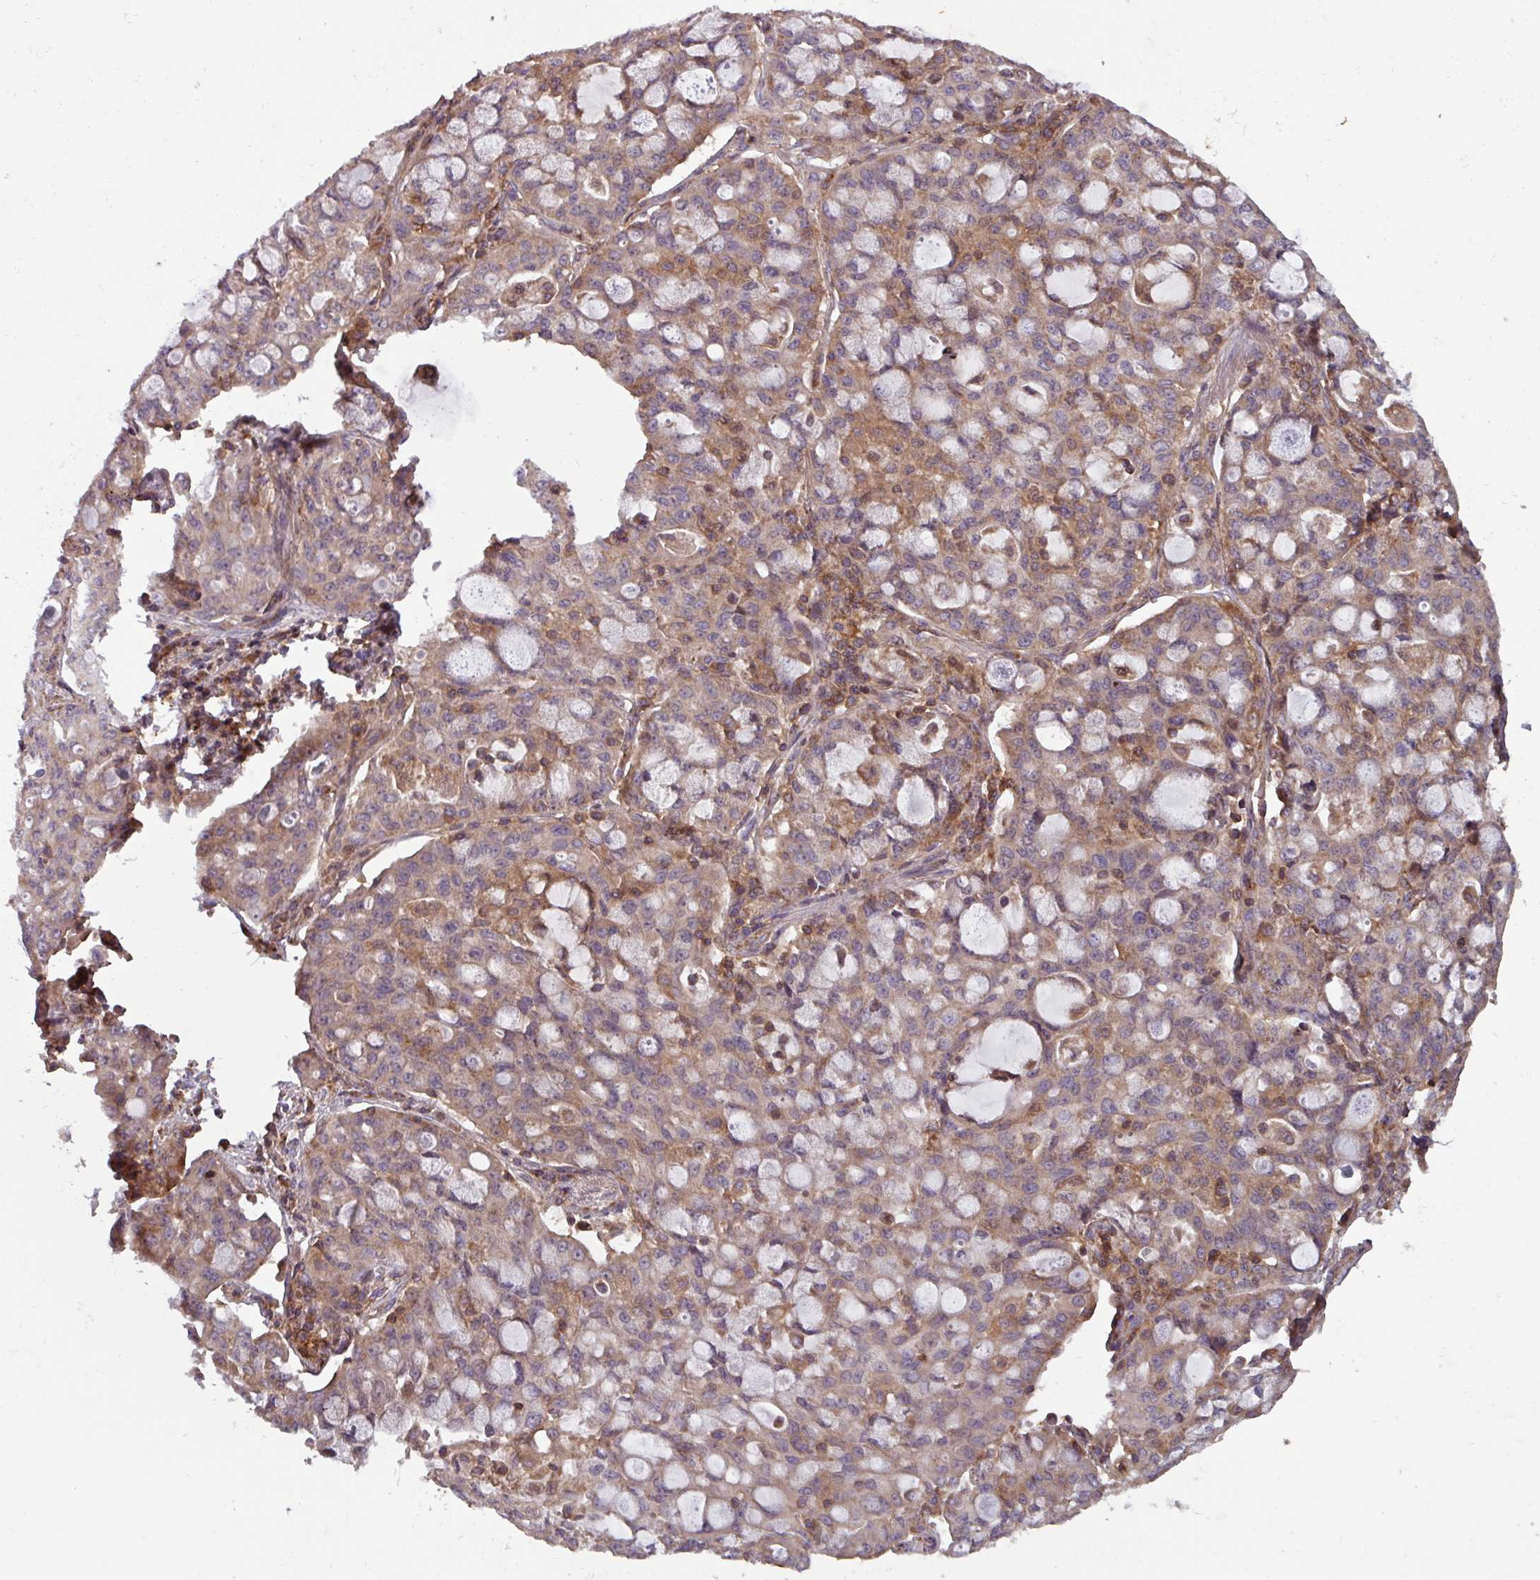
{"staining": {"intensity": "moderate", "quantity": "25%-75%", "location": "cytoplasmic/membranous"}, "tissue": "lung cancer", "cell_type": "Tumor cells", "image_type": "cancer", "snomed": [{"axis": "morphology", "description": "Adenocarcinoma, NOS"}, {"axis": "topography", "description": "Lung"}], "caption": "This histopathology image reveals adenocarcinoma (lung) stained with immunohistochemistry to label a protein in brown. The cytoplasmic/membranous of tumor cells show moderate positivity for the protein. Nuclei are counter-stained blue.", "gene": "PLEKHD1", "patient": {"sex": "female", "age": 44}}